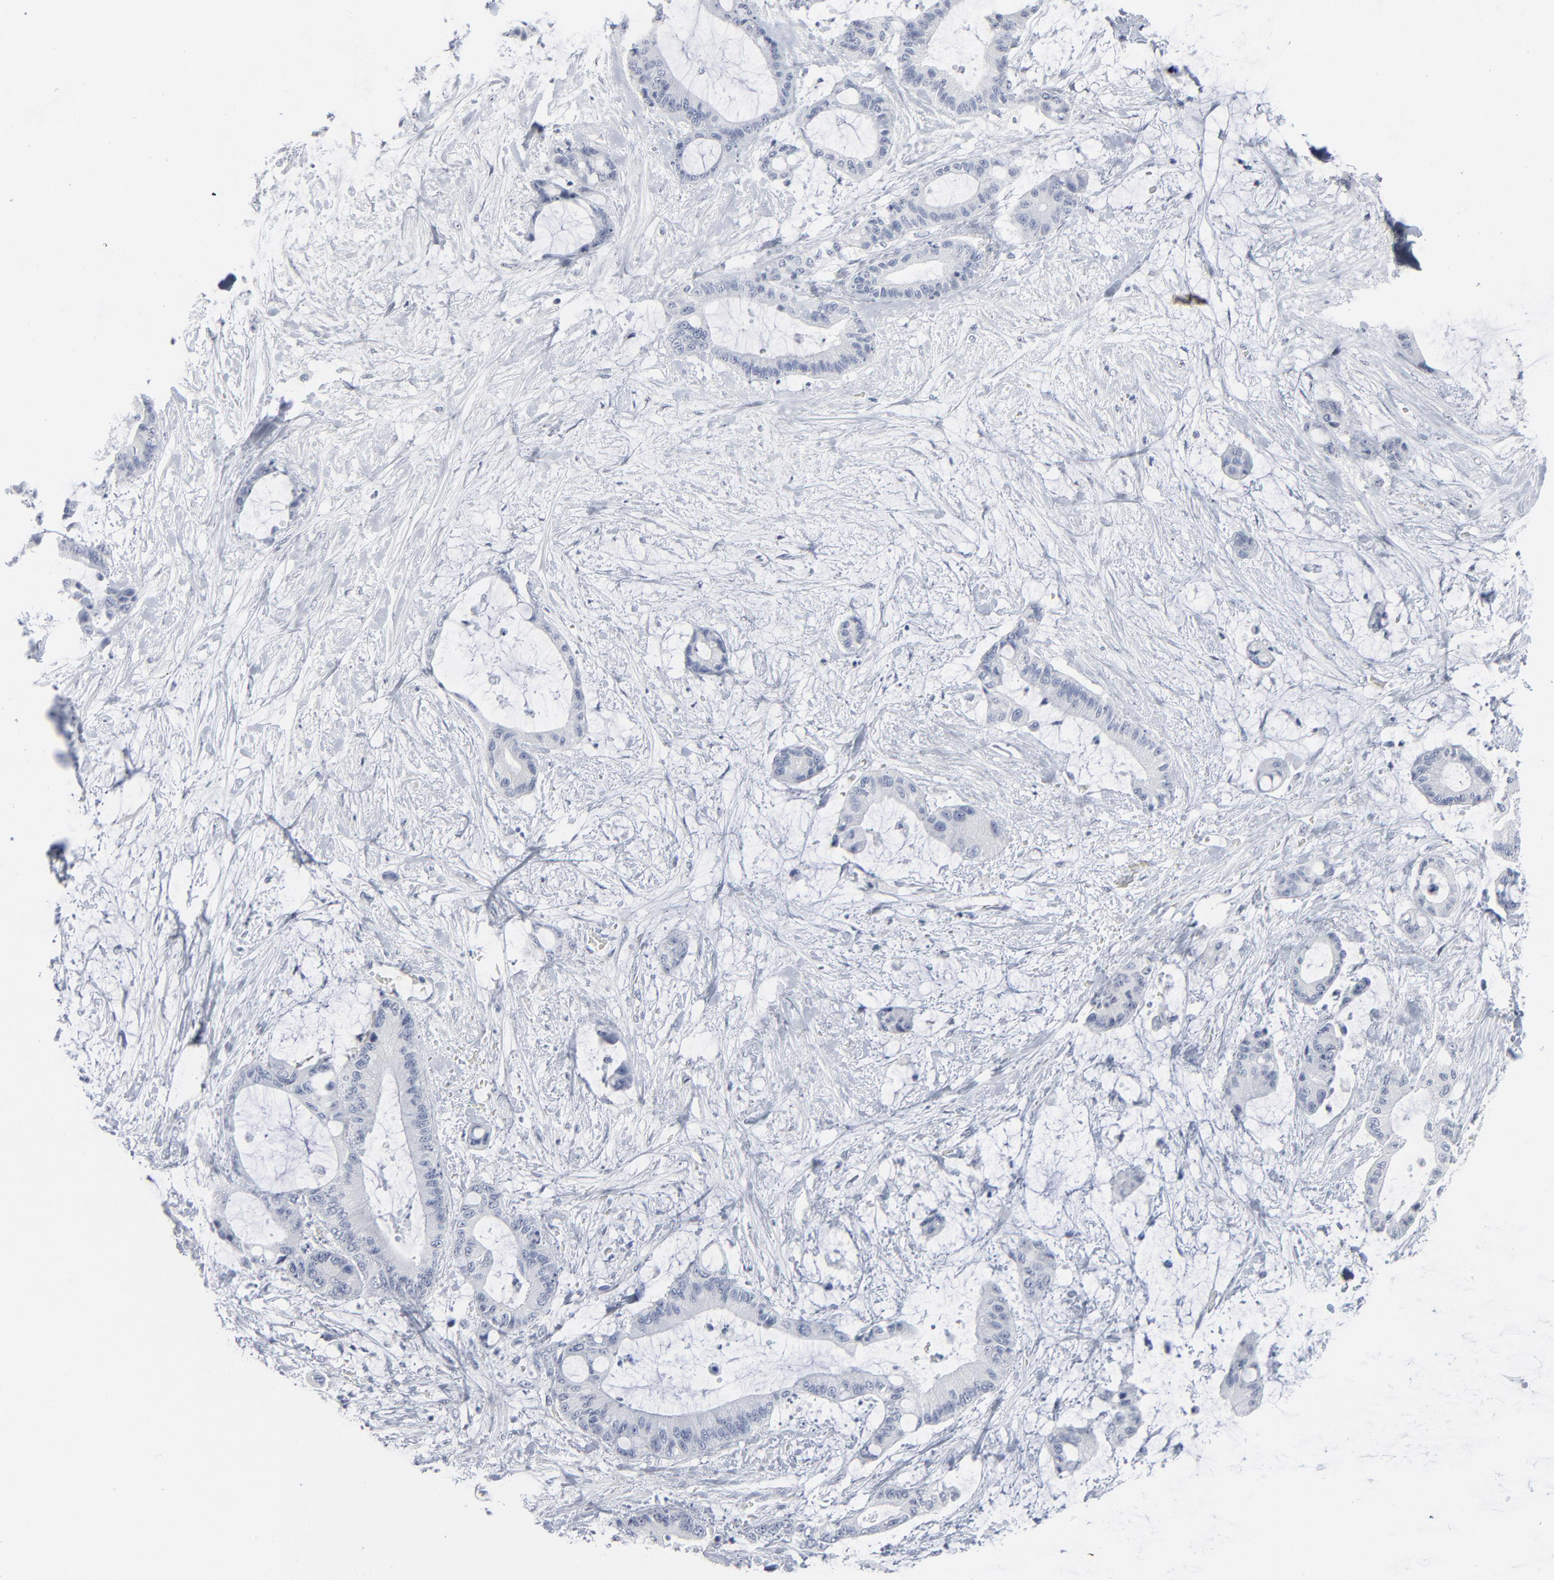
{"staining": {"intensity": "negative", "quantity": "none", "location": "none"}, "tissue": "liver cancer", "cell_type": "Tumor cells", "image_type": "cancer", "snomed": [{"axis": "morphology", "description": "Cholangiocarcinoma"}, {"axis": "topography", "description": "Liver"}], "caption": "Cholangiocarcinoma (liver) was stained to show a protein in brown. There is no significant positivity in tumor cells.", "gene": "PAGE1", "patient": {"sex": "female", "age": 73}}